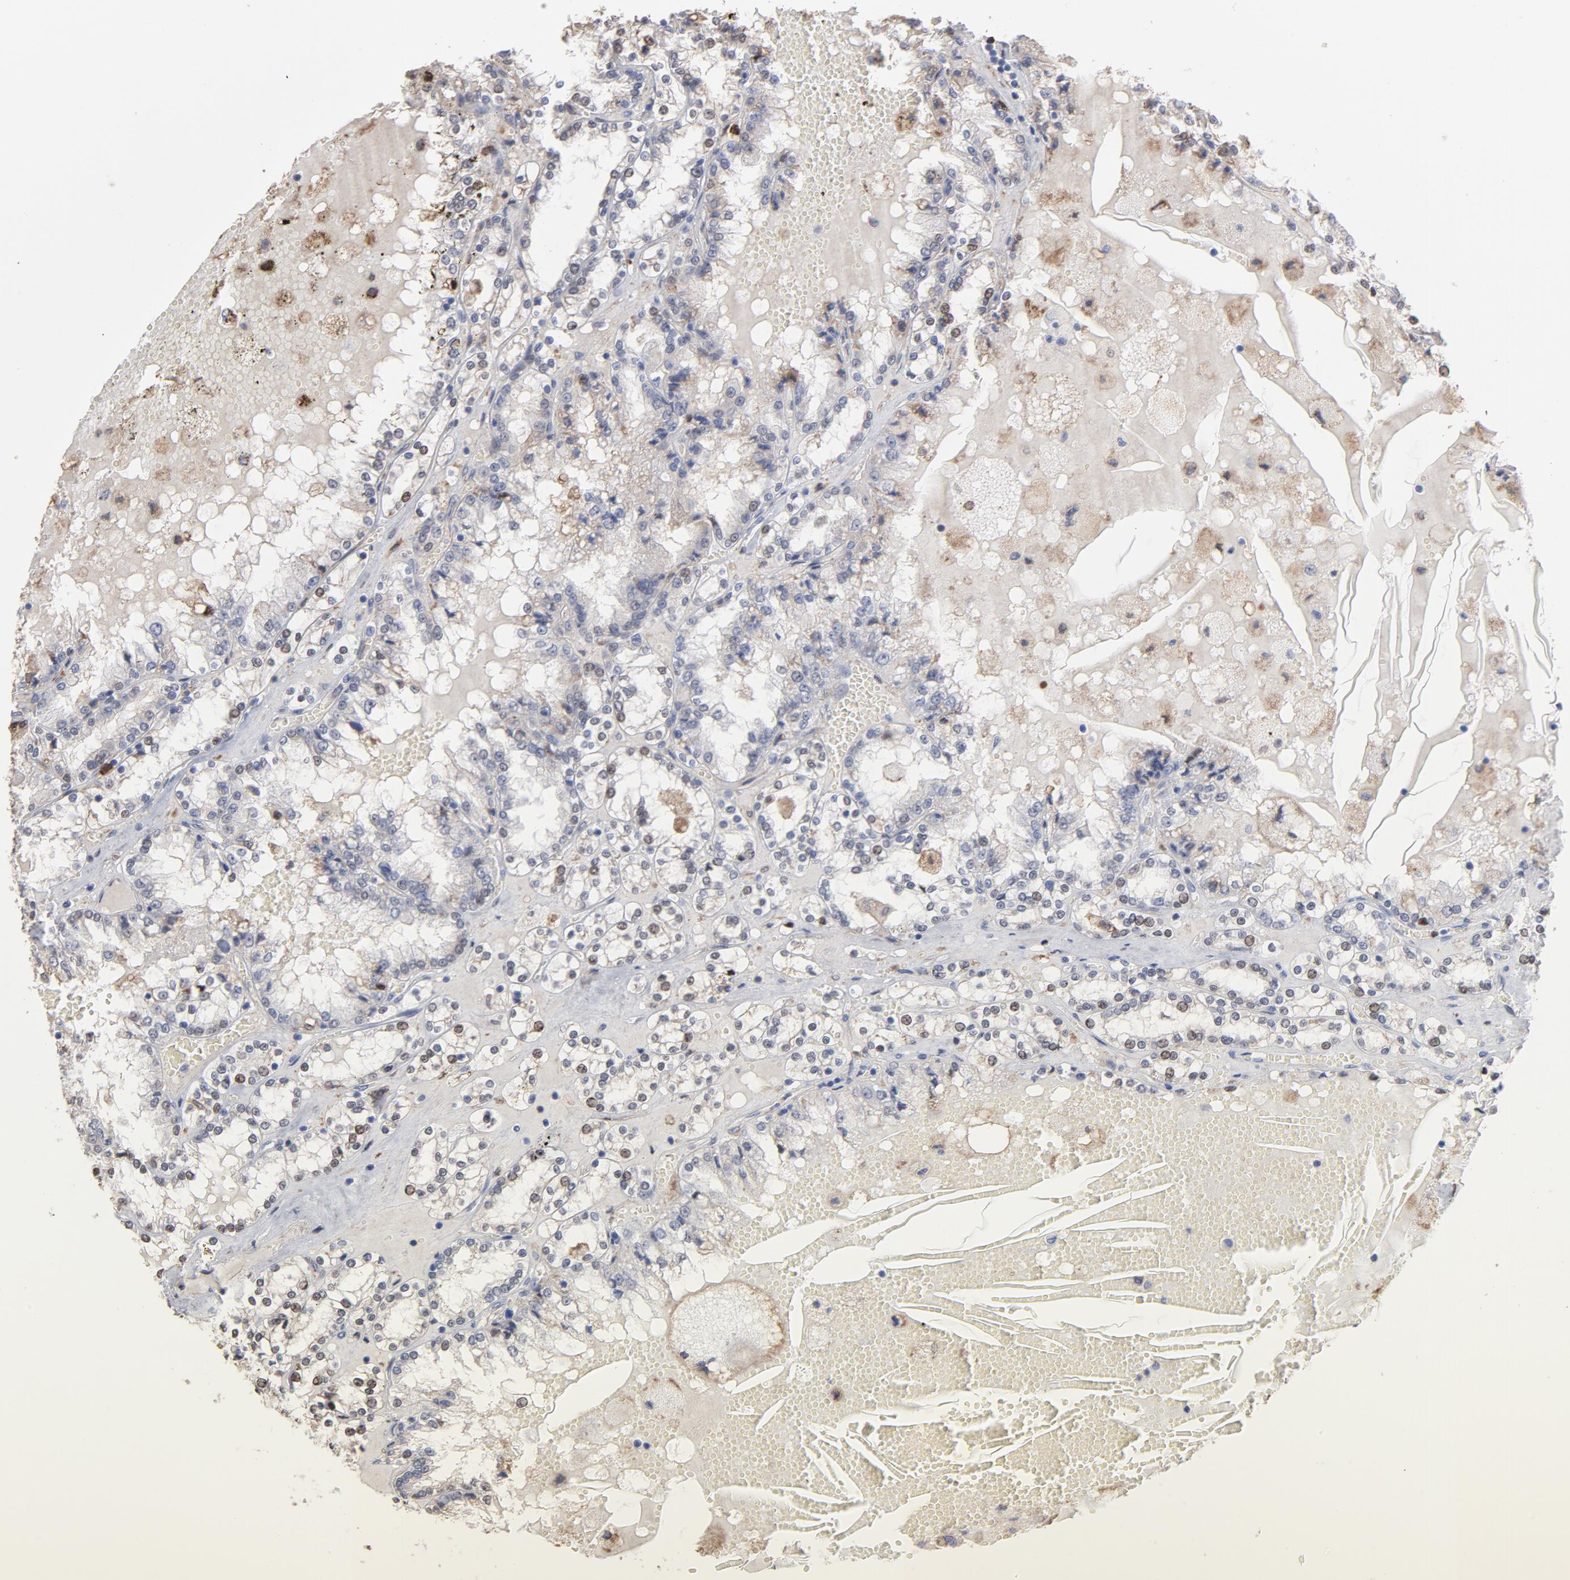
{"staining": {"intensity": "weak", "quantity": "<25%", "location": "cytoplasmic/membranous,nuclear"}, "tissue": "renal cancer", "cell_type": "Tumor cells", "image_type": "cancer", "snomed": [{"axis": "morphology", "description": "Adenocarcinoma, NOS"}, {"axis": "topography", "description": "Kidney"}], "caption": "Immunohistochemical staining of human renal adenocarcinoma displays no significant expression in tumor cells. The staining is performed using DAB (3,3'-diaminobenzidine) brown chromogen with nuclei counter-stained in using hematoxylin.", "gene": "PNMA1", "patient": {"sex": "female", "age": 56}}